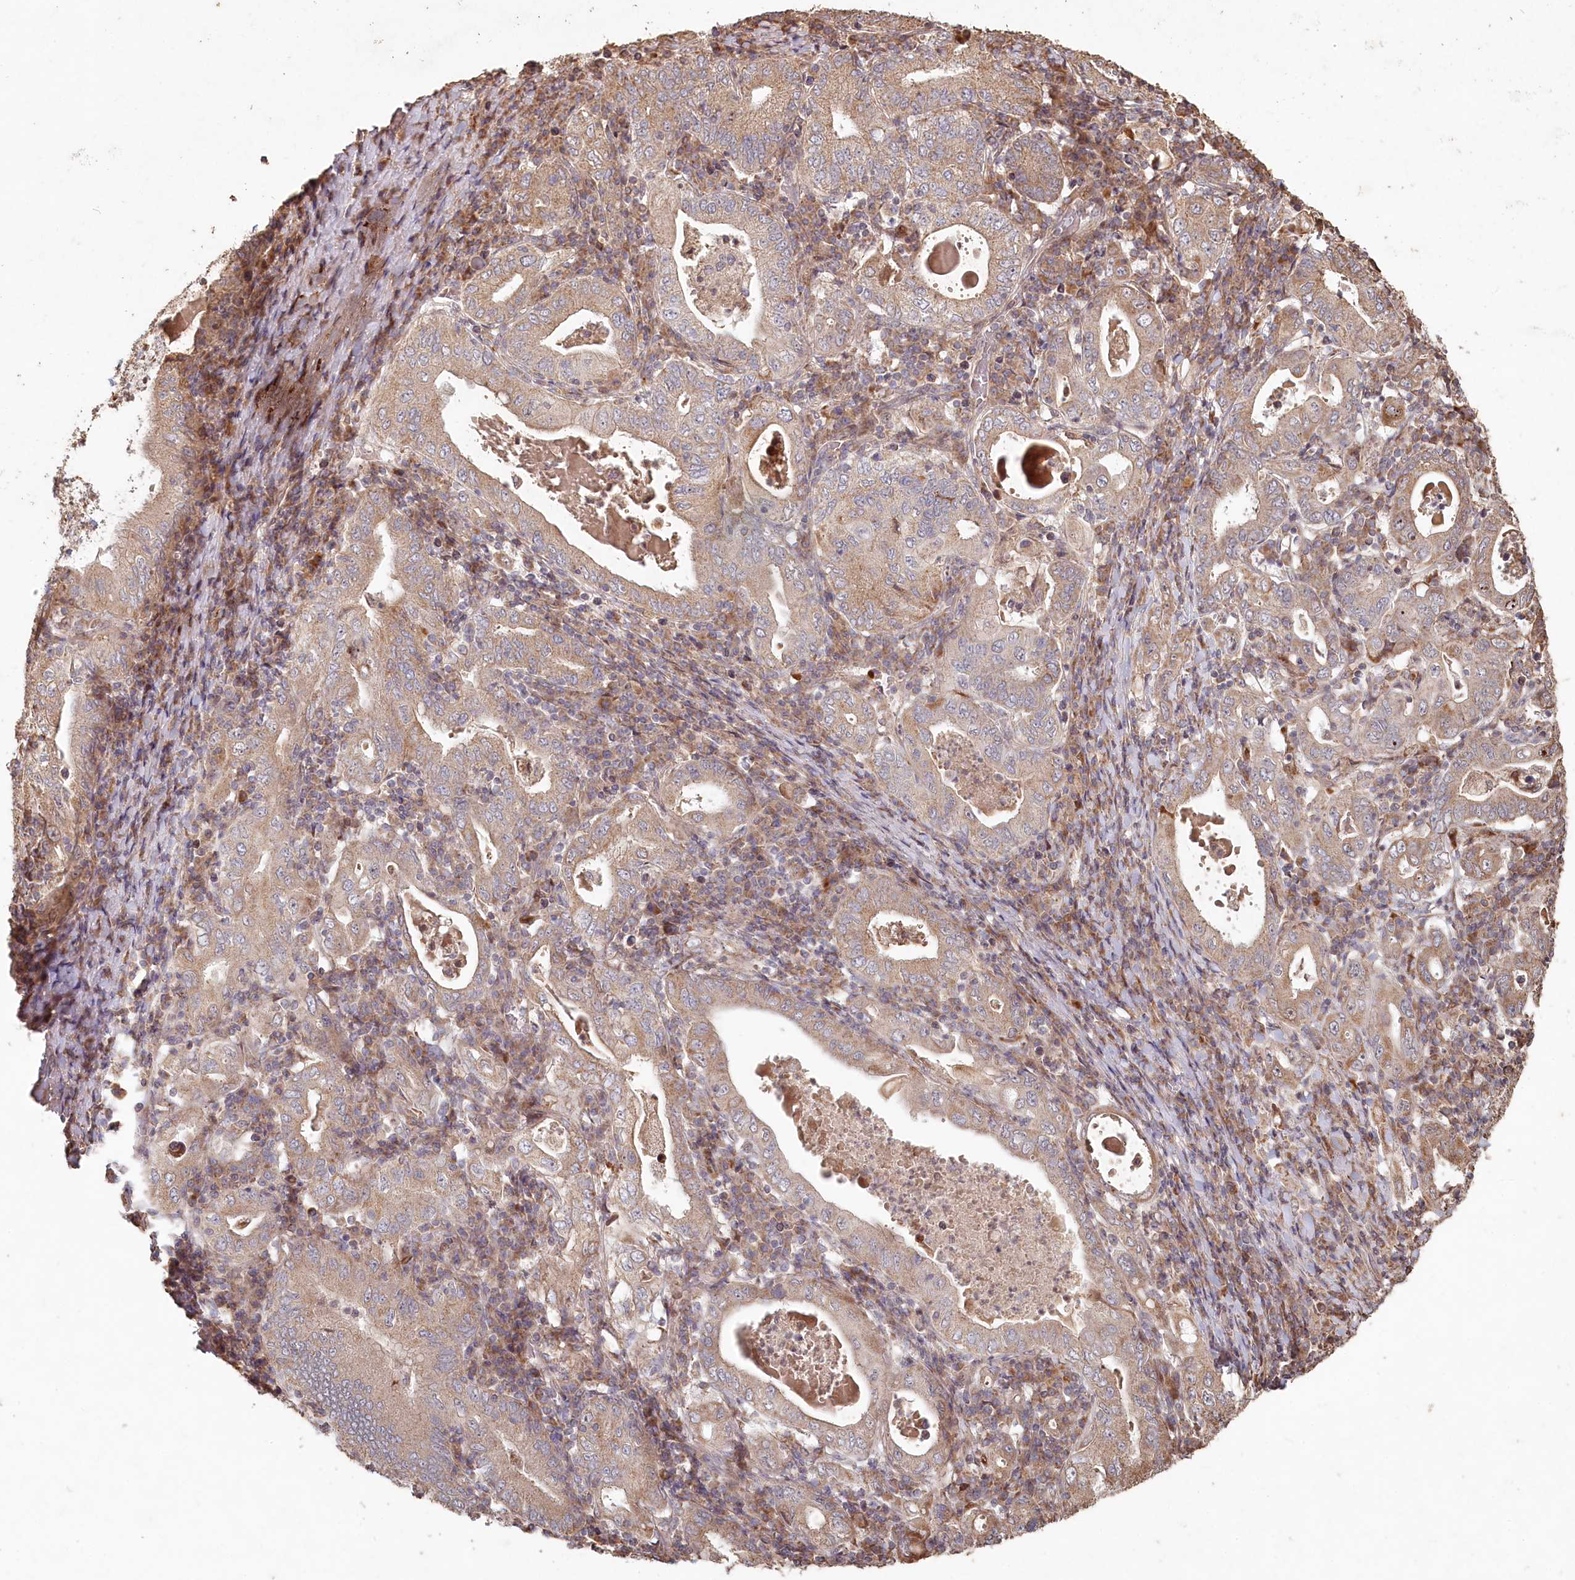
{"staining": {"intensity": "weak", "quantity": "25%-75%", "location": "cytoplasmic/membranous"}, "tissue": "stomach cancer", "cell_type": "Tumor cells", "image_type": "cancer", "snomed": [{"axis": "morphology", "description": "Normal tissue, NOS"}, {"axis": "morphology", "description": "Adenocarcinoma, NOS"}, {"axis": "topography", "description": "Esophagus"}, {"axis": "topography", "description": "Stomach, upper"}, {"axis": "topography", "description": "Peripheral nerve tissue"}], "caption": "A low amount of weak cytoplasmic/membranous expression is seen in about 25%-75% of tumor cells in stomach adenocarcinoma tissue. The staining is performed using DAB brown chromogen to label protein expression. The nuclei are counter-stained blue using hematoxylin.", "gene": "HAL", "patient": {"sex": "male", "age": 62}}